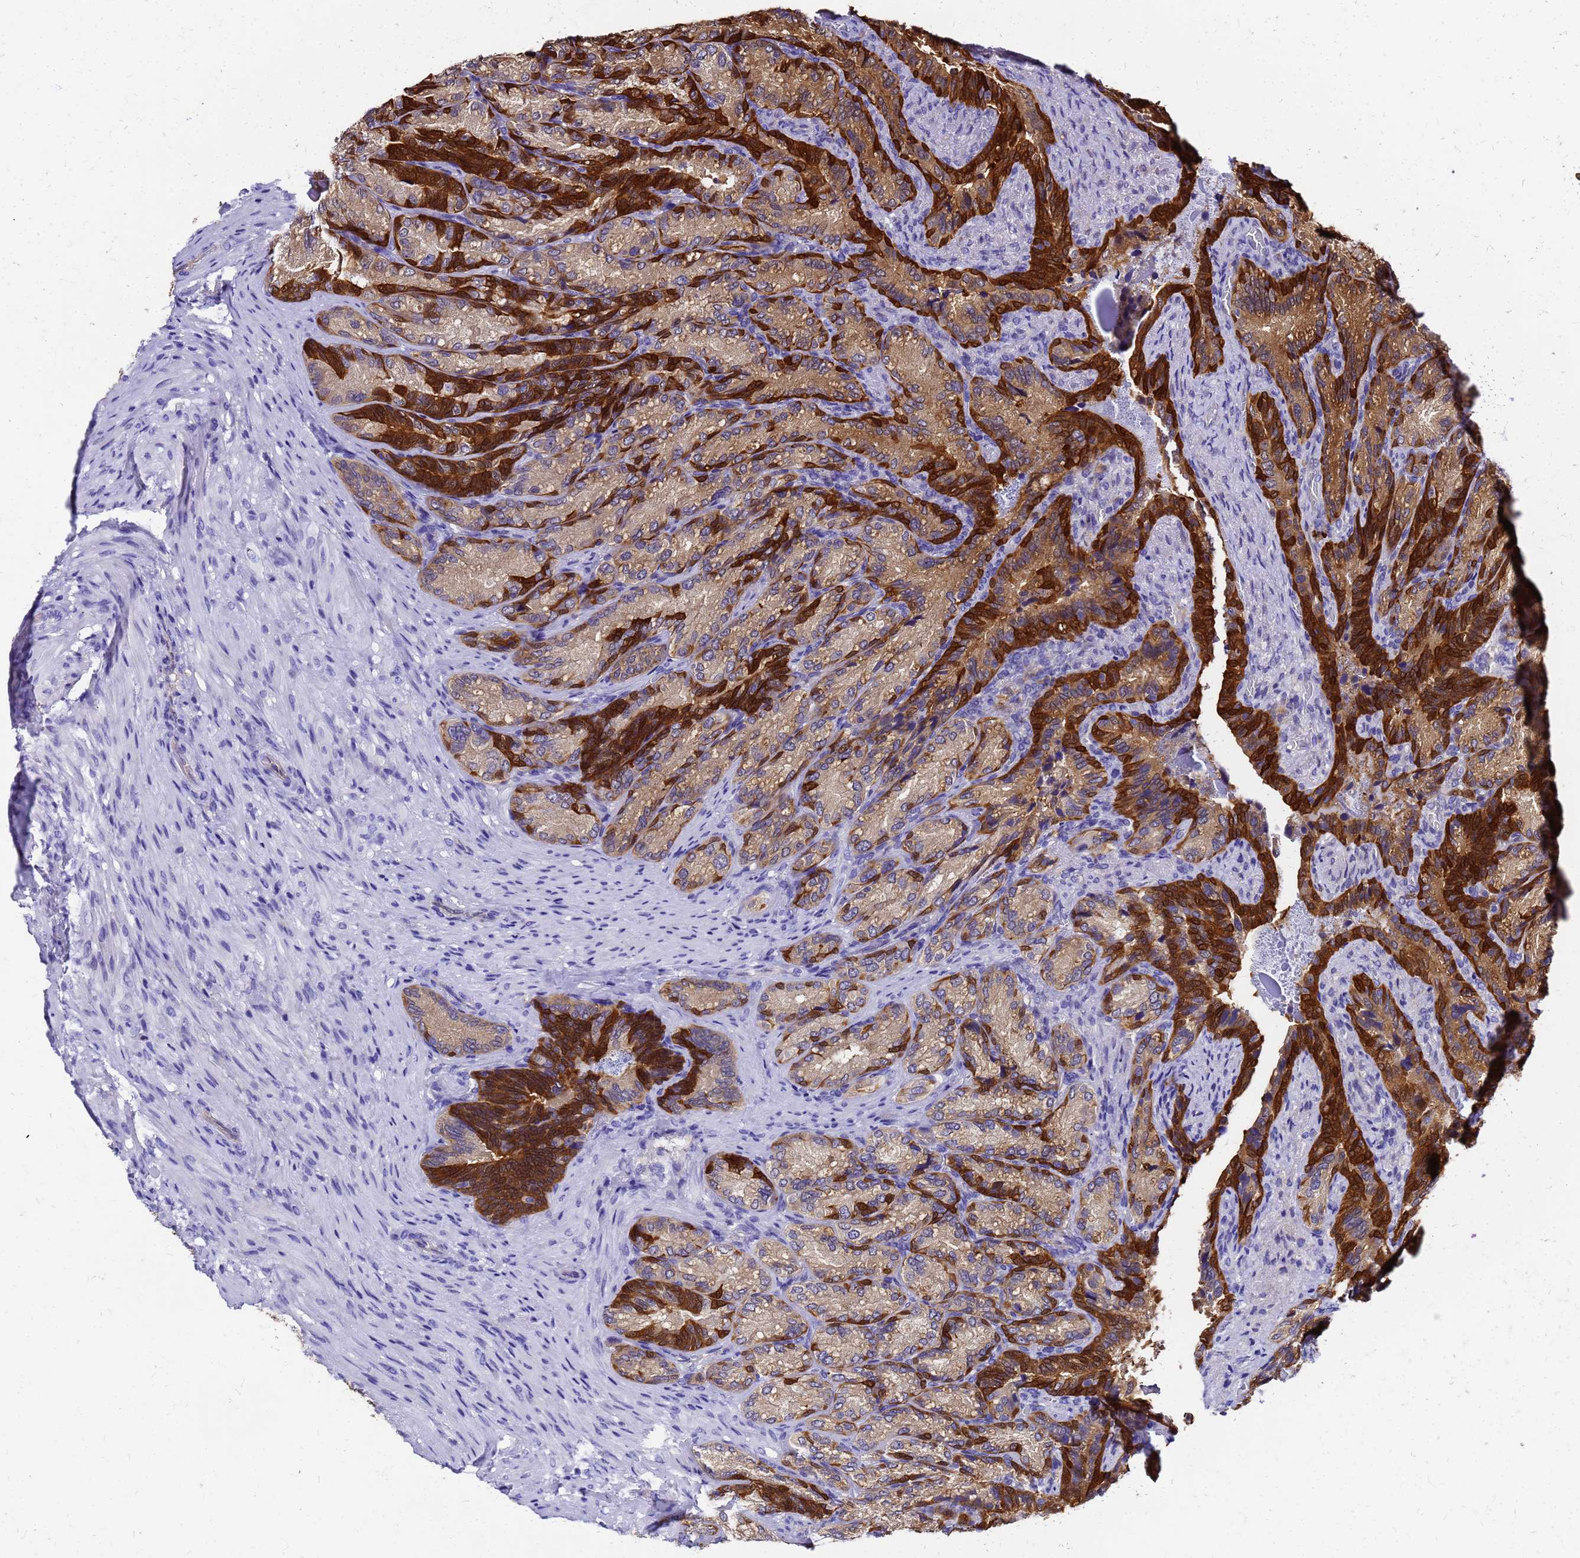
{"staining": {"intensity": "strong", "quantity": "25%-75%", "location": "cytoplasmic/membranous,nuclear"}, "tissue": "seminal vesicle", "cell_type": "Glandular cells", "image_type": "normal", "snomed": [{"axis": "morphology", "description": "Normal tissue, NOS"}, {"axis": "topography", "description": "Seminal veicle"}], "caption": "High-power microscopy captured an immunohistochemistry micrograph of unremarkable seminal vesicle, revealing strong cytoplasmic/membranous,nuclear staining in about 25%-75% of glandular cells.", "gene": "S100A11", "patient": {"sex": "male", "age": 58}}